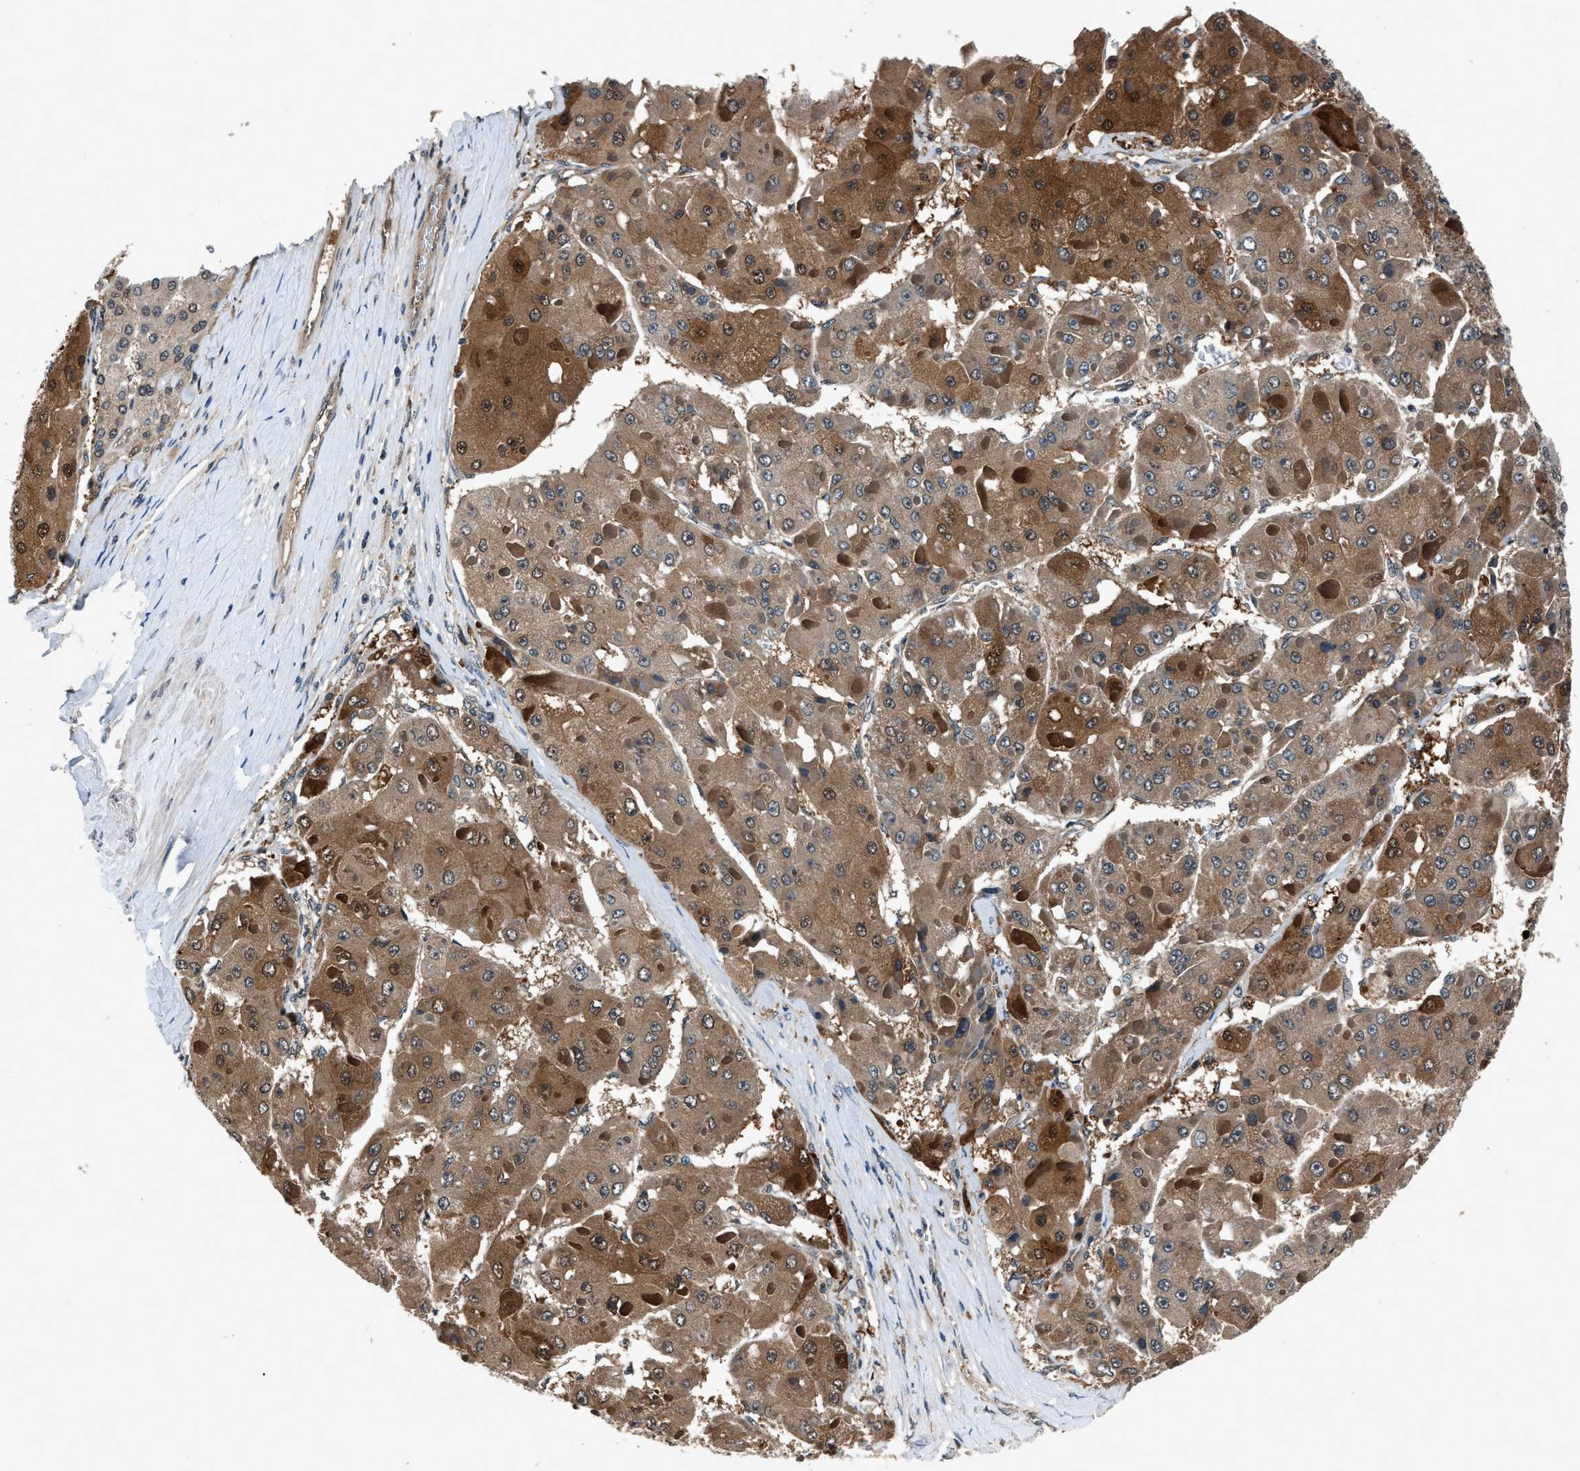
{"staining": {"intensity": "moderate", "quantity": ">75%", "location": "cytoplasmic/membranous,nuclear"}, "tissue": "liver cancer", "cell_type": "Tumor cells", "image_type": "cancer", "snomed": [{"axis": "morphology", "description": "Carcinoma, Hepatocellular, NOS"}, {"axis": "topography", "description": "Liver"}], "caption": "Immunohistochemical staining of human hepatocellular carcinoma (liver) reveals medium levels of moderate cytoplasmic/membranous and nuclear protein expression in about >75% of tumor cells. The staining was performed using DAB, with brown indicating positive protein expression. Nuclei are stained blue with hematoxylin.", "gene": "TP53I3", "patient": {"sex": "female", "age": 73}}